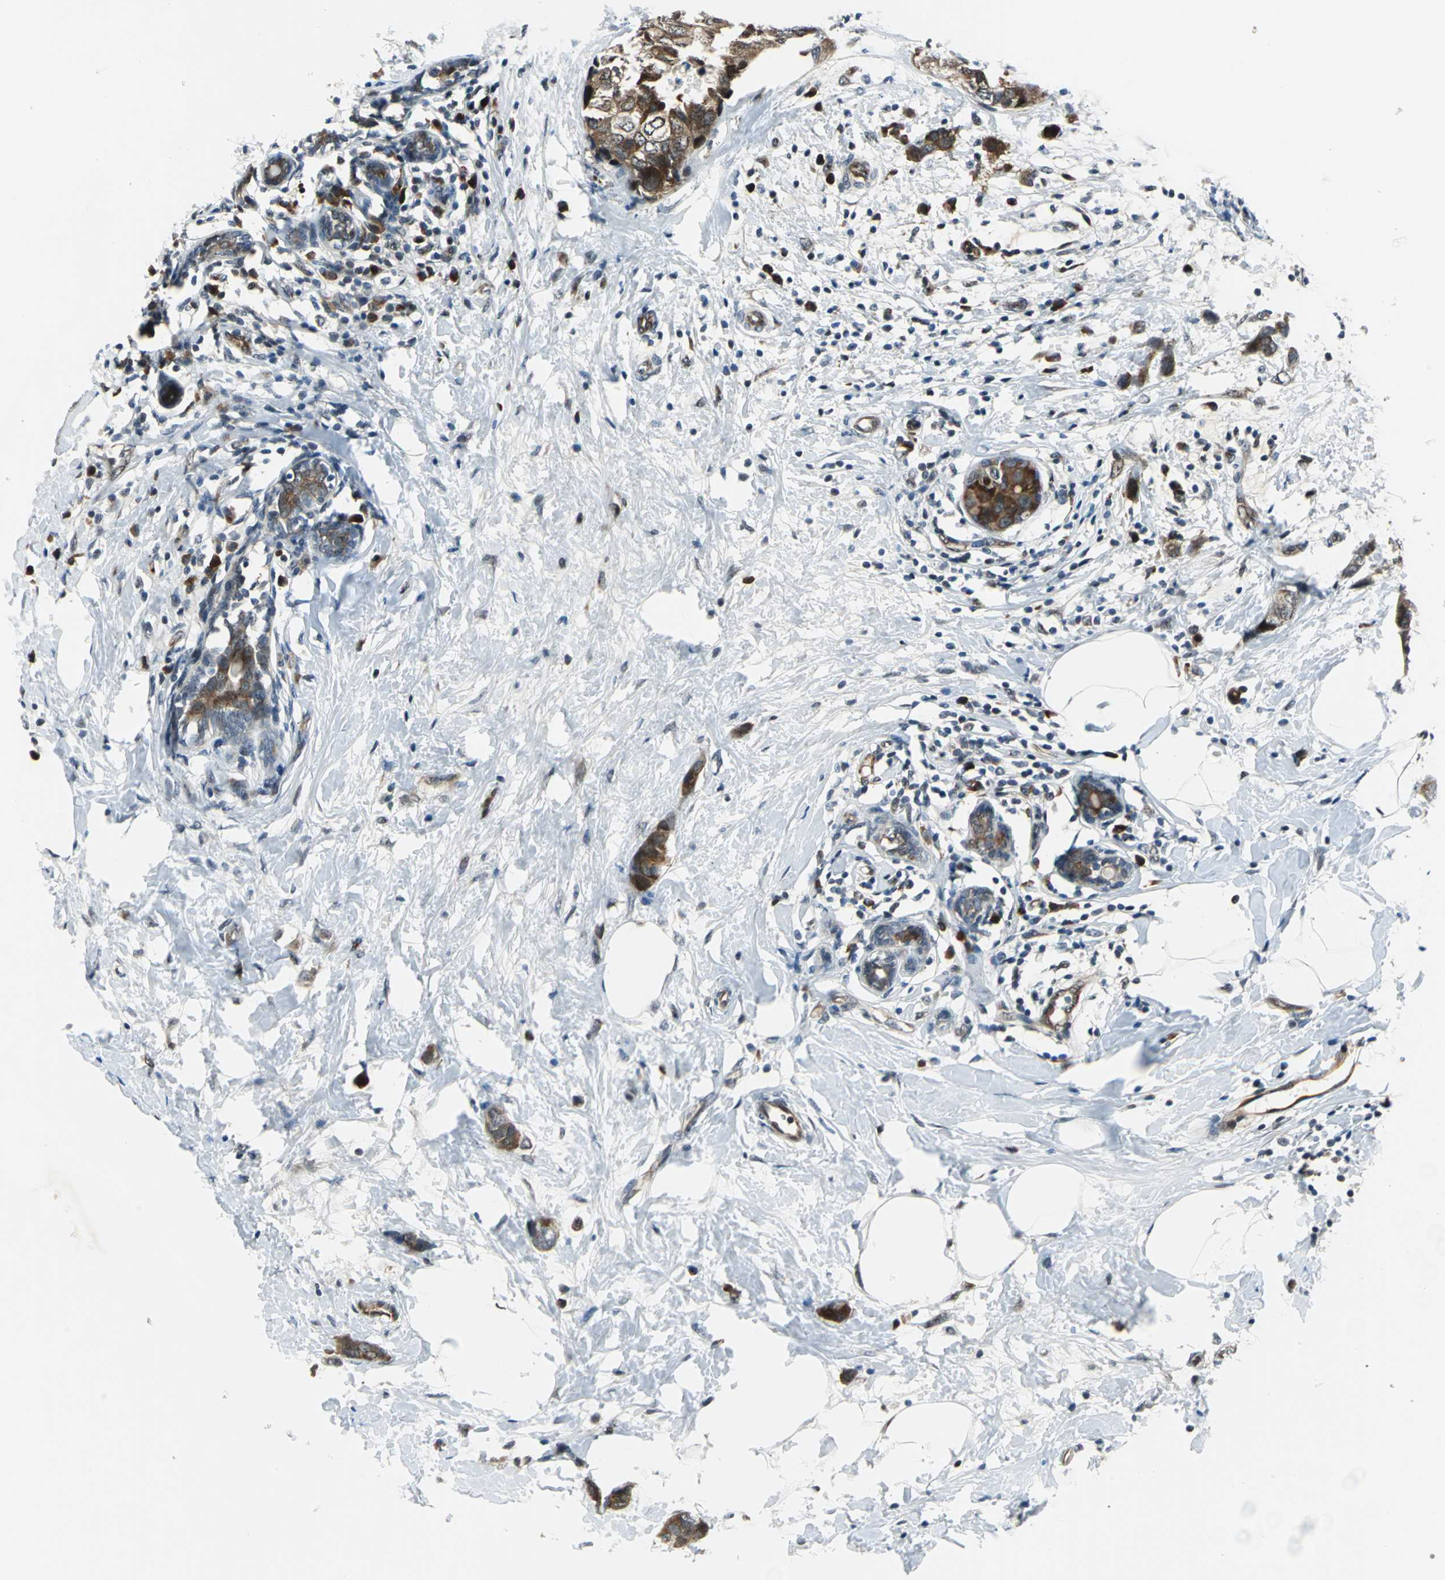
{"staining": {"intensity": "strong", "quantity": ">75%", "location": "cytoplasmic/membranous"}, "tissue": "breast cancer", "cell_type": "Tumor cells", "image_type": "cancer", "snomed": [{"axis": "morphology", "description": "Normal tissue, NOS"}, {"axis": "morphology", "description": "Duct carcinoma"}, {"axis": "topography", "description": "Breast"}], "caption": "Immunohistochemistry (DAB) staining of breast cancer reveals strong cytoplasmic/membranous protein staining in about >75% of tumor cells.", "gene": "POLR3K", "patient": {"sex": "female", "age": 50}}